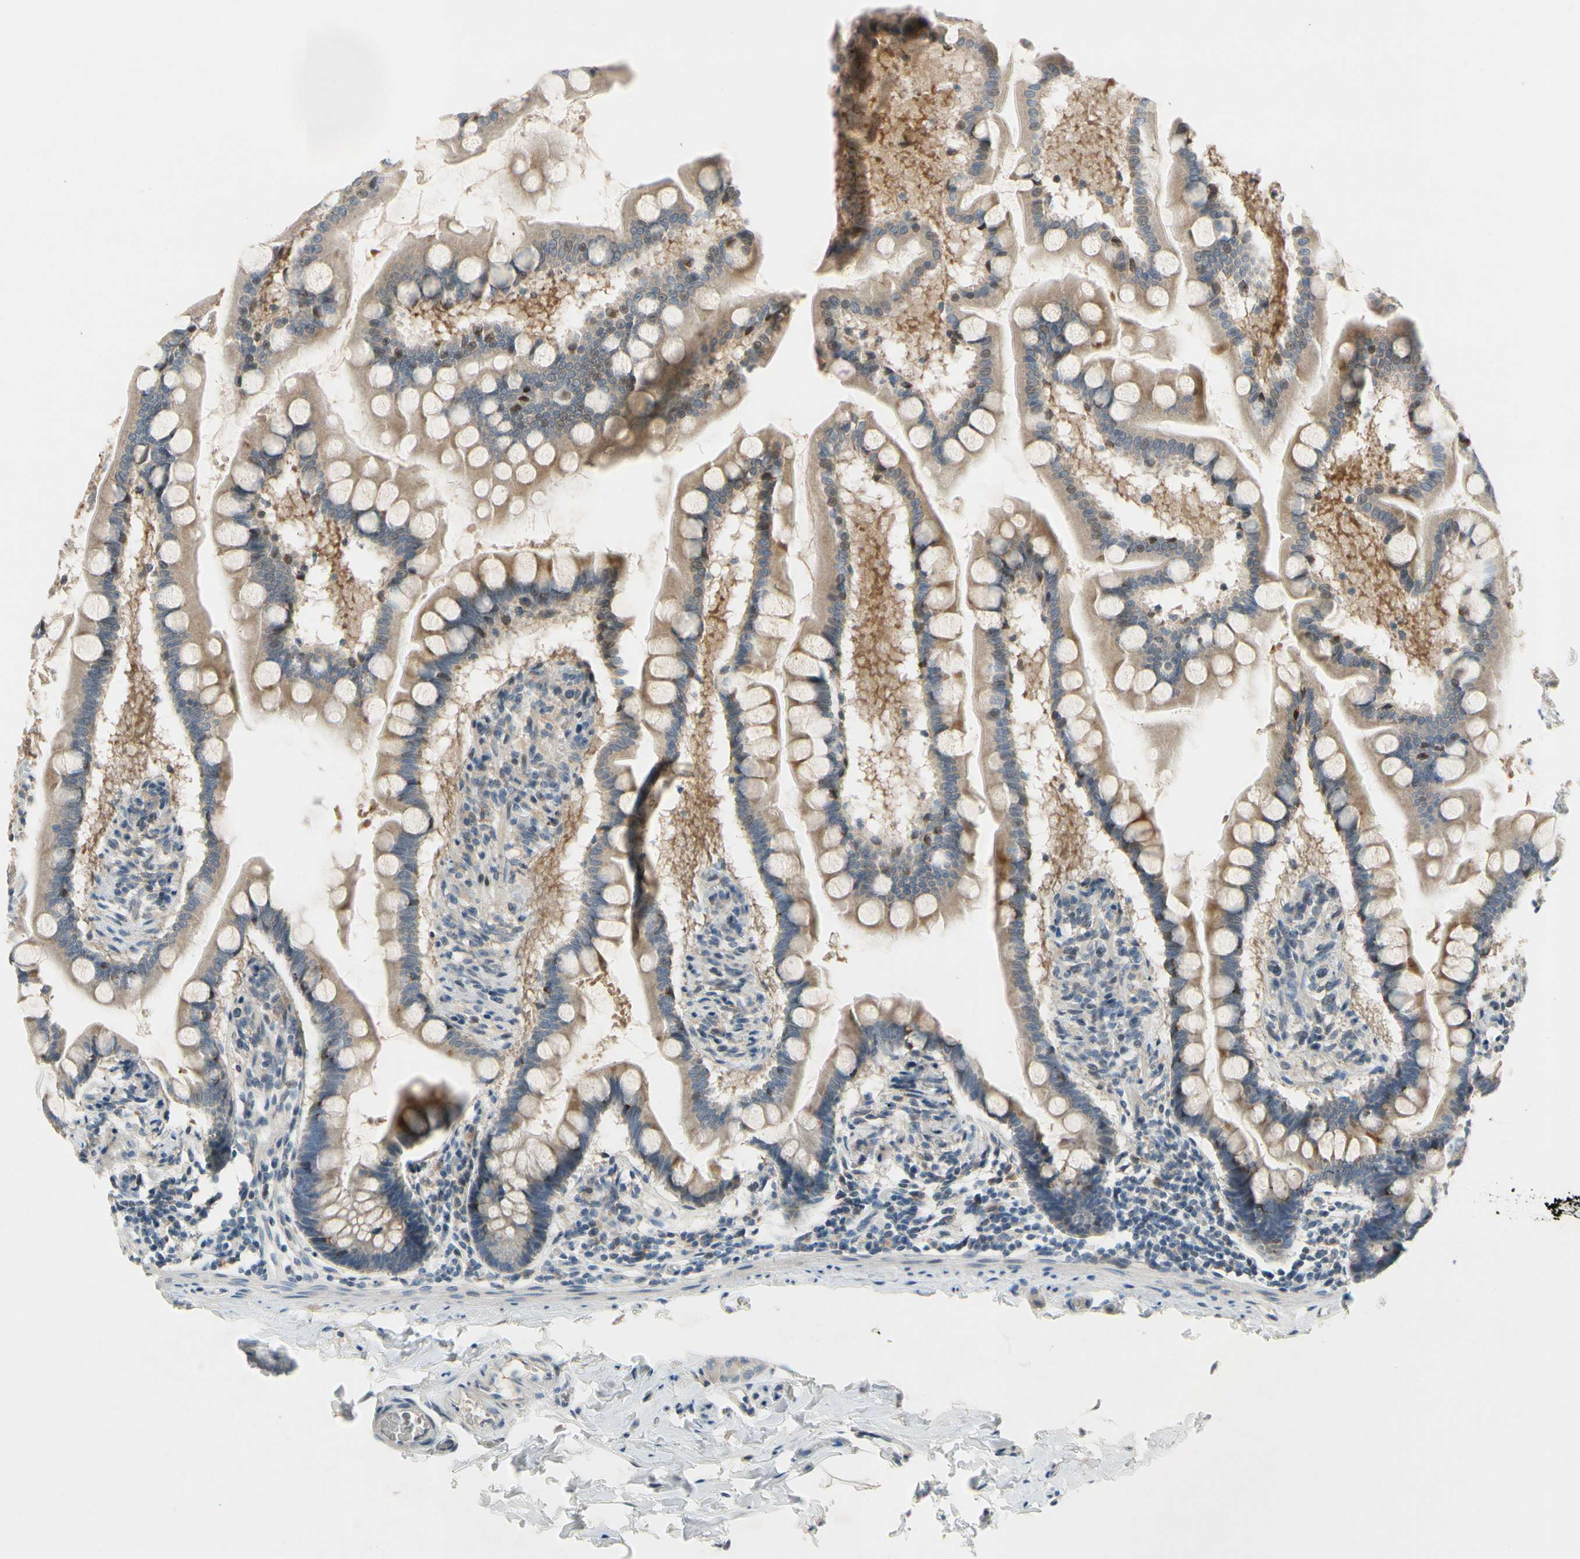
{"staining": {"intensity": "weak", "quantity": ">75%", "location": "cytoplasmic/membranous"}, "tissue": "small intestine", "cell_type": "Glandular cells", "image_type": "normal", "snomed": [{"axis": "morphology", "description": "Normal tissue, NOS"}, {"axis": "topography", "description": "Small intestine"}], "caption": "Immunohistochemical staining of benign human small intestine reveals low levels of weak cytoplasmic/membranous positivity in approximately >75% of glandular cells.", "gene": "PIP5K1B", "patient": {"sex": "male", "age": 41}}